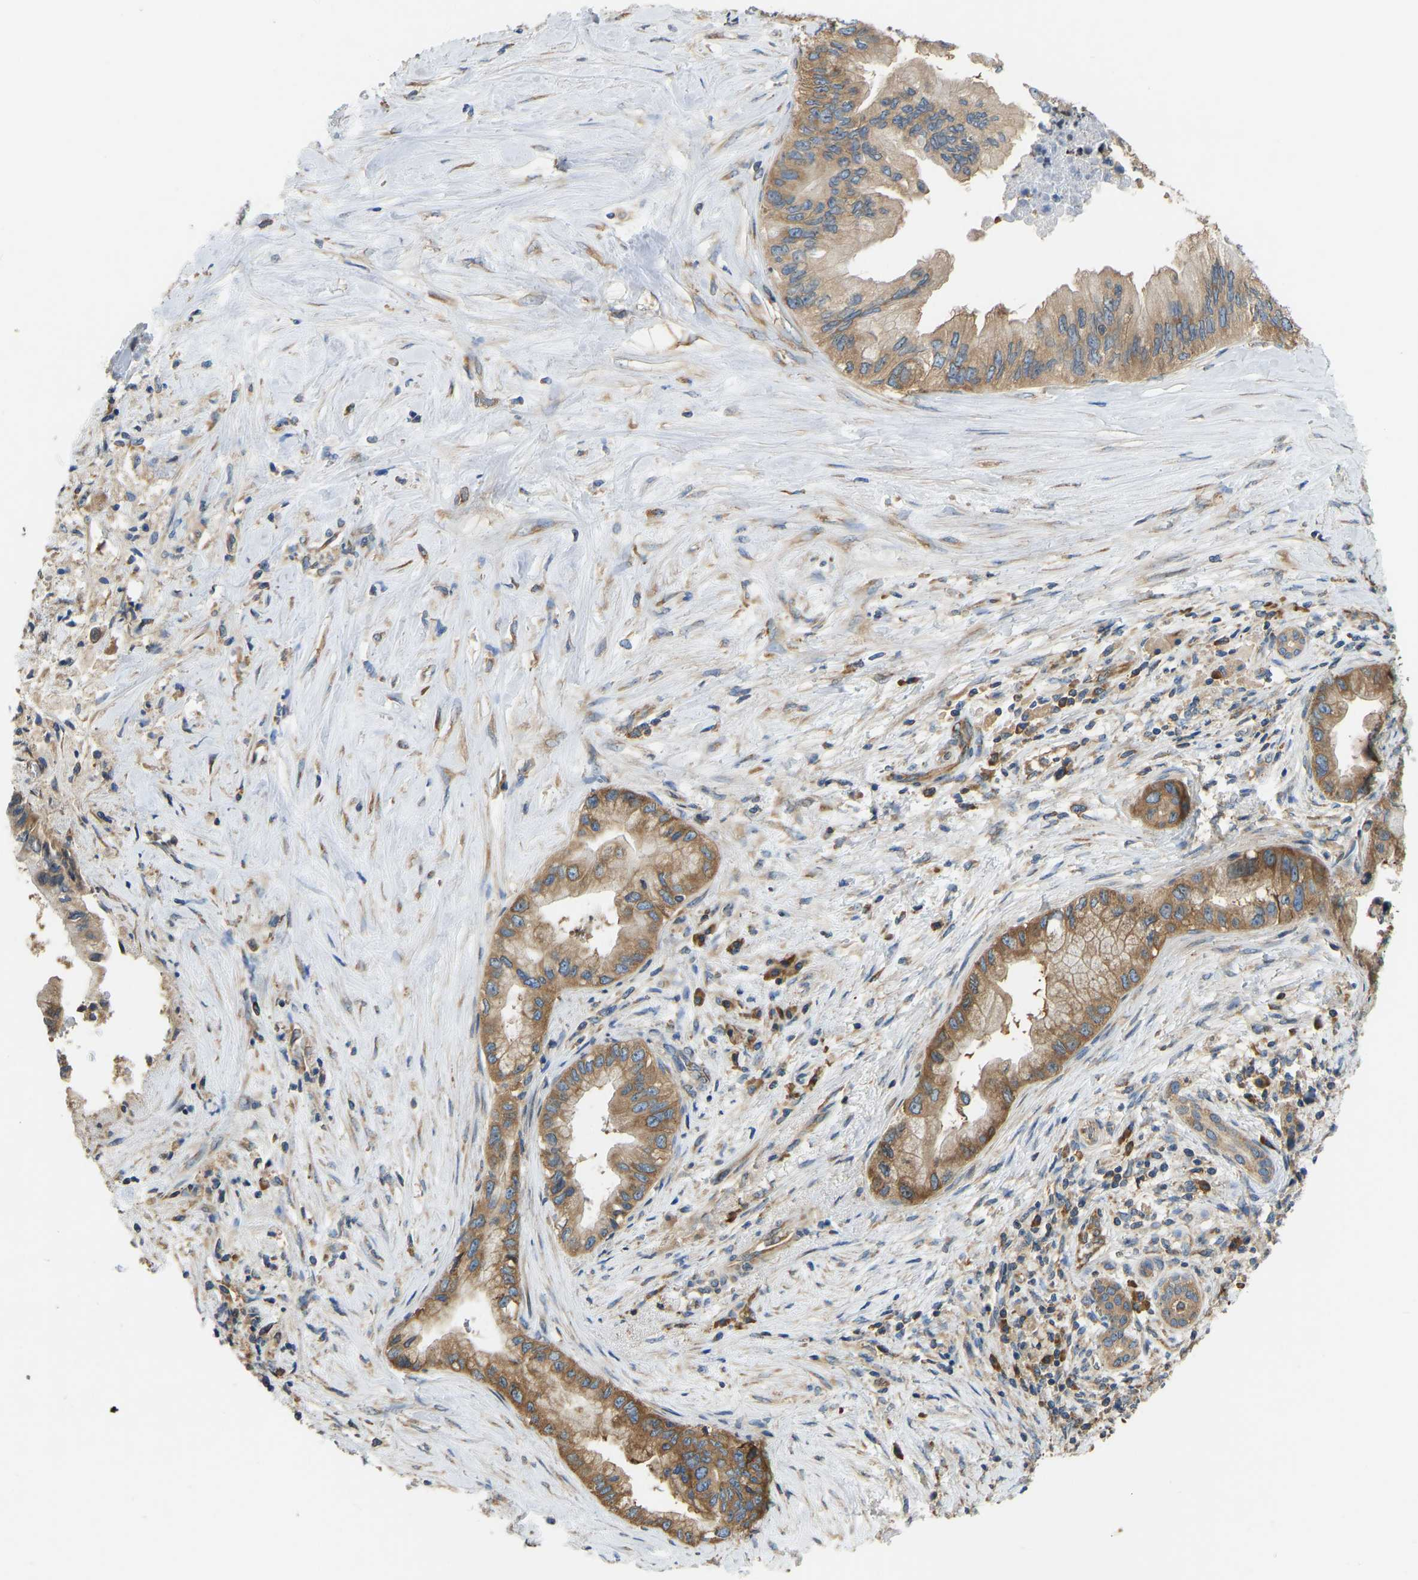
{"staining": {"intensity": "moderate", "quantity": ">75%", "location": "cytoplasmic/membranous"}, "tissue": "pancreatic cancer", "cell_type": "Tumor cells", "image_type": "cancer", "snomed": [{"axis": "morphology", "description": "Adenocarcinoma, NOS"}, {"axis": "topography", "description": "Pancreas"}], "caption": "The micrograph exhibits immunohistochemical staining of pancreatic adenocarcinoma. There is moderate cytoplasmic/membranous staining is present in approximately >75% of tumor cells.", "gene": "RPS6KB2", "patient": {"sex": "female", "age": 73}}